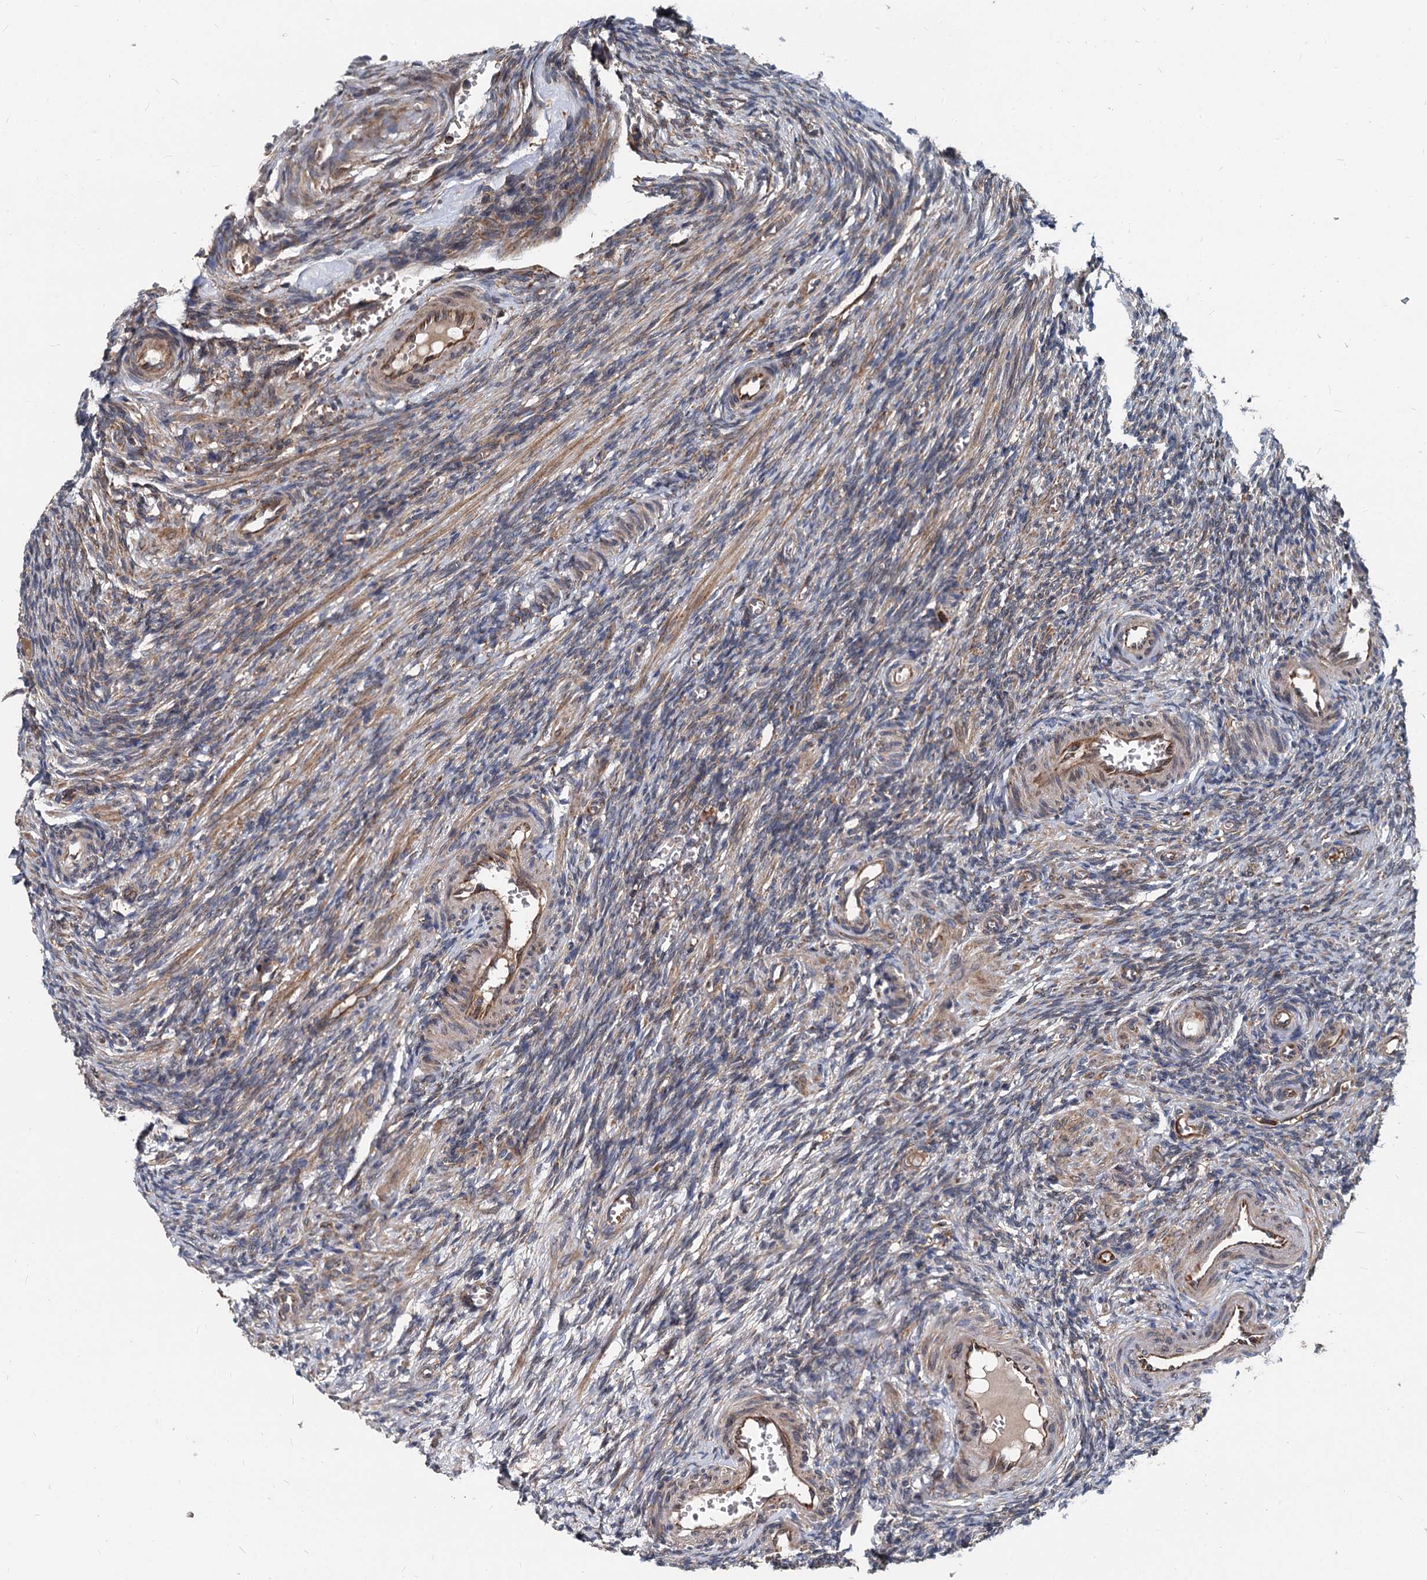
{"staining": {"intensity": "weak", "quantity": ">75%", "location": "cytoplasmic/membranous"}, "tissue": "ovary", "cell_type": "Ovarian stroma cells", "image_type": "normal", "snomed": [{"axis": "morphology", "description": "Normal tissue, NOS"}, {"axis": "topography", "description": "Ovary"}], "caption": "Immunohistochemical staining of benign ovary displays weak cytoplasmic/membranous protein expression in about >75% of ovarian stroma cells. (DAB (3,3'-diaminobenzidine) = brown stain, brightfield microscopy at high magnification).", "gene": "STIM1", "patient": {"sex": "female", "age": 27}}